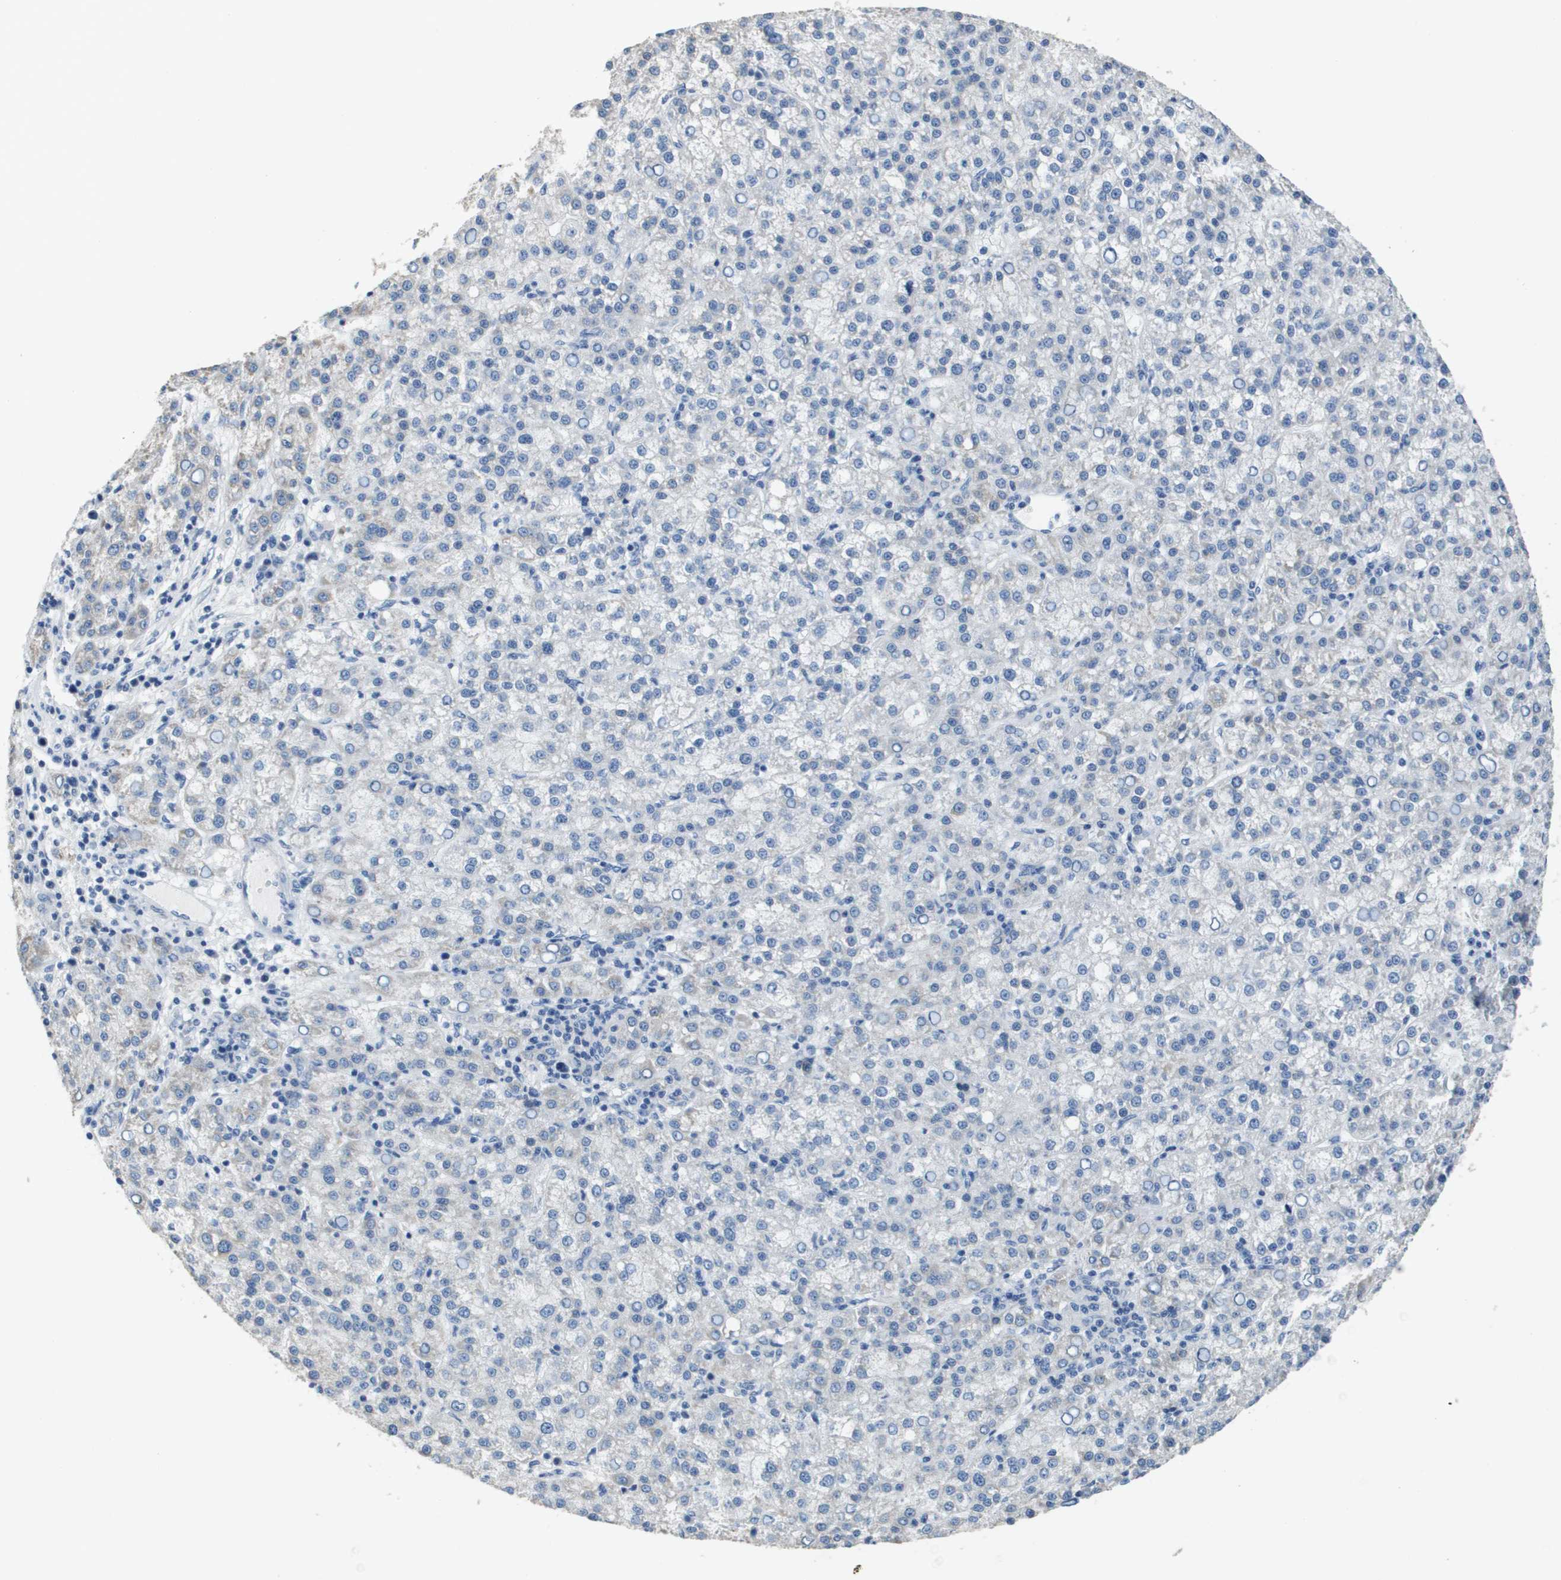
{"staining": {"intensity": "negative", "quantity": "none", "location": "none"}, "tissue": "liver cancer", "cell_type": "Tumor cells", "image_type": "cancer", "snomed": [{"axis": "morphology", "description": "Carcinoma, Hepatocellular, NOS"}, {"axis": "topography", "description": "Liver"}], "caption": "Liver hepatocellular carcinoma was stained to show a protein in brown. There is no significant staining in tumor cells. (DAB immunohistochemistry (IHC) visualized using brightfield microscopy, high magnification).", "gene": "MT3", "patient": {"sex": "female", "age": 58}}